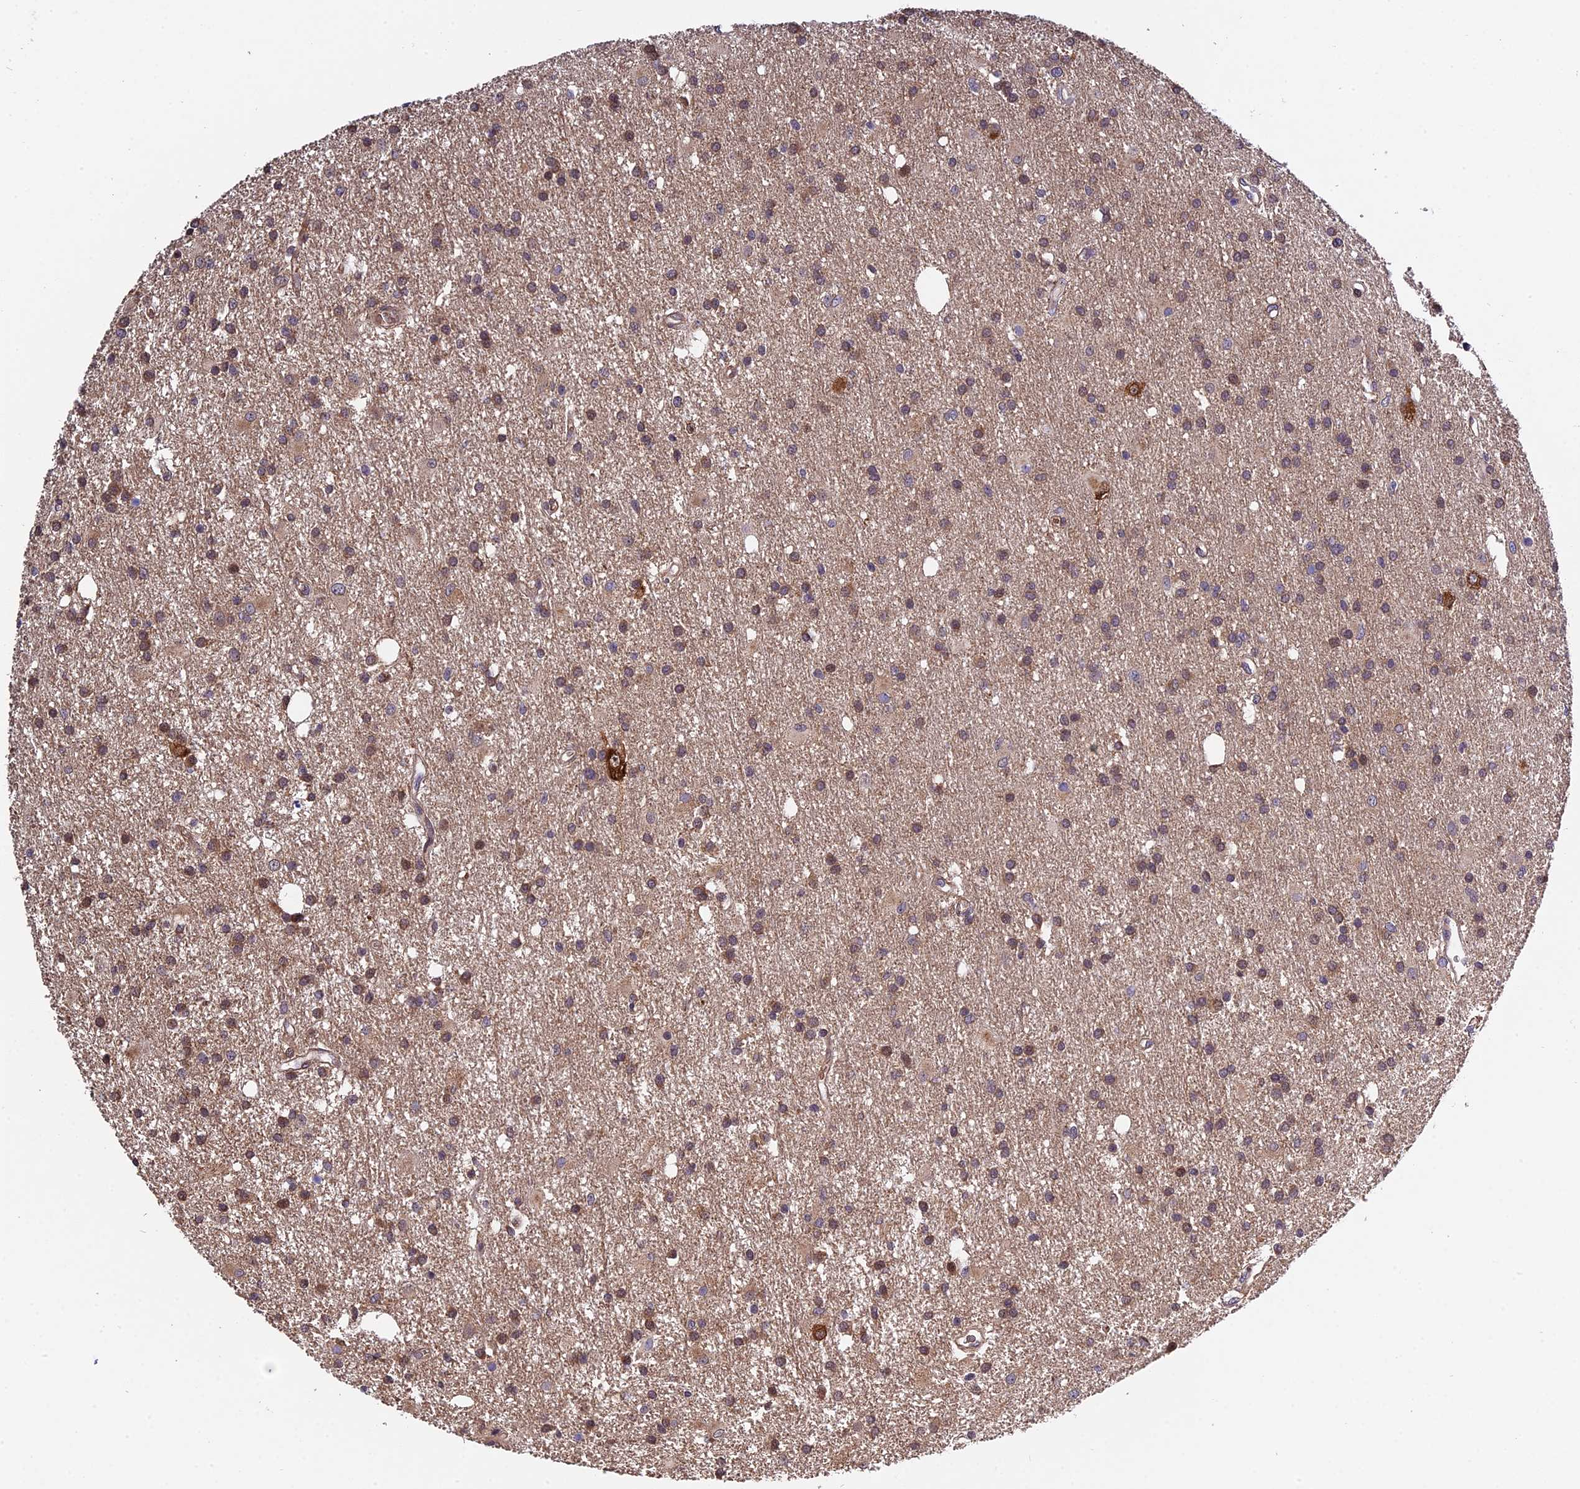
{"staining": {"intensity": "moderate", "quantity": "25%-75%", "location": "nuclear"}, "tissue": "glioma", "cell_type": "Tumor cells", "image_type": "cancer", "snomed": [{"axis": "morphology", "description": "Glioma, malignant, High grade"}, {"axis": "topography", "description": "Brain"}], "caption": "A histopathology image of malignant high-grade glioma stained for a protein displays moderate nuclear brown staining in tumor cells.", "gene": "TRMT1", "patient": {"sex": "male", "age": 77}}